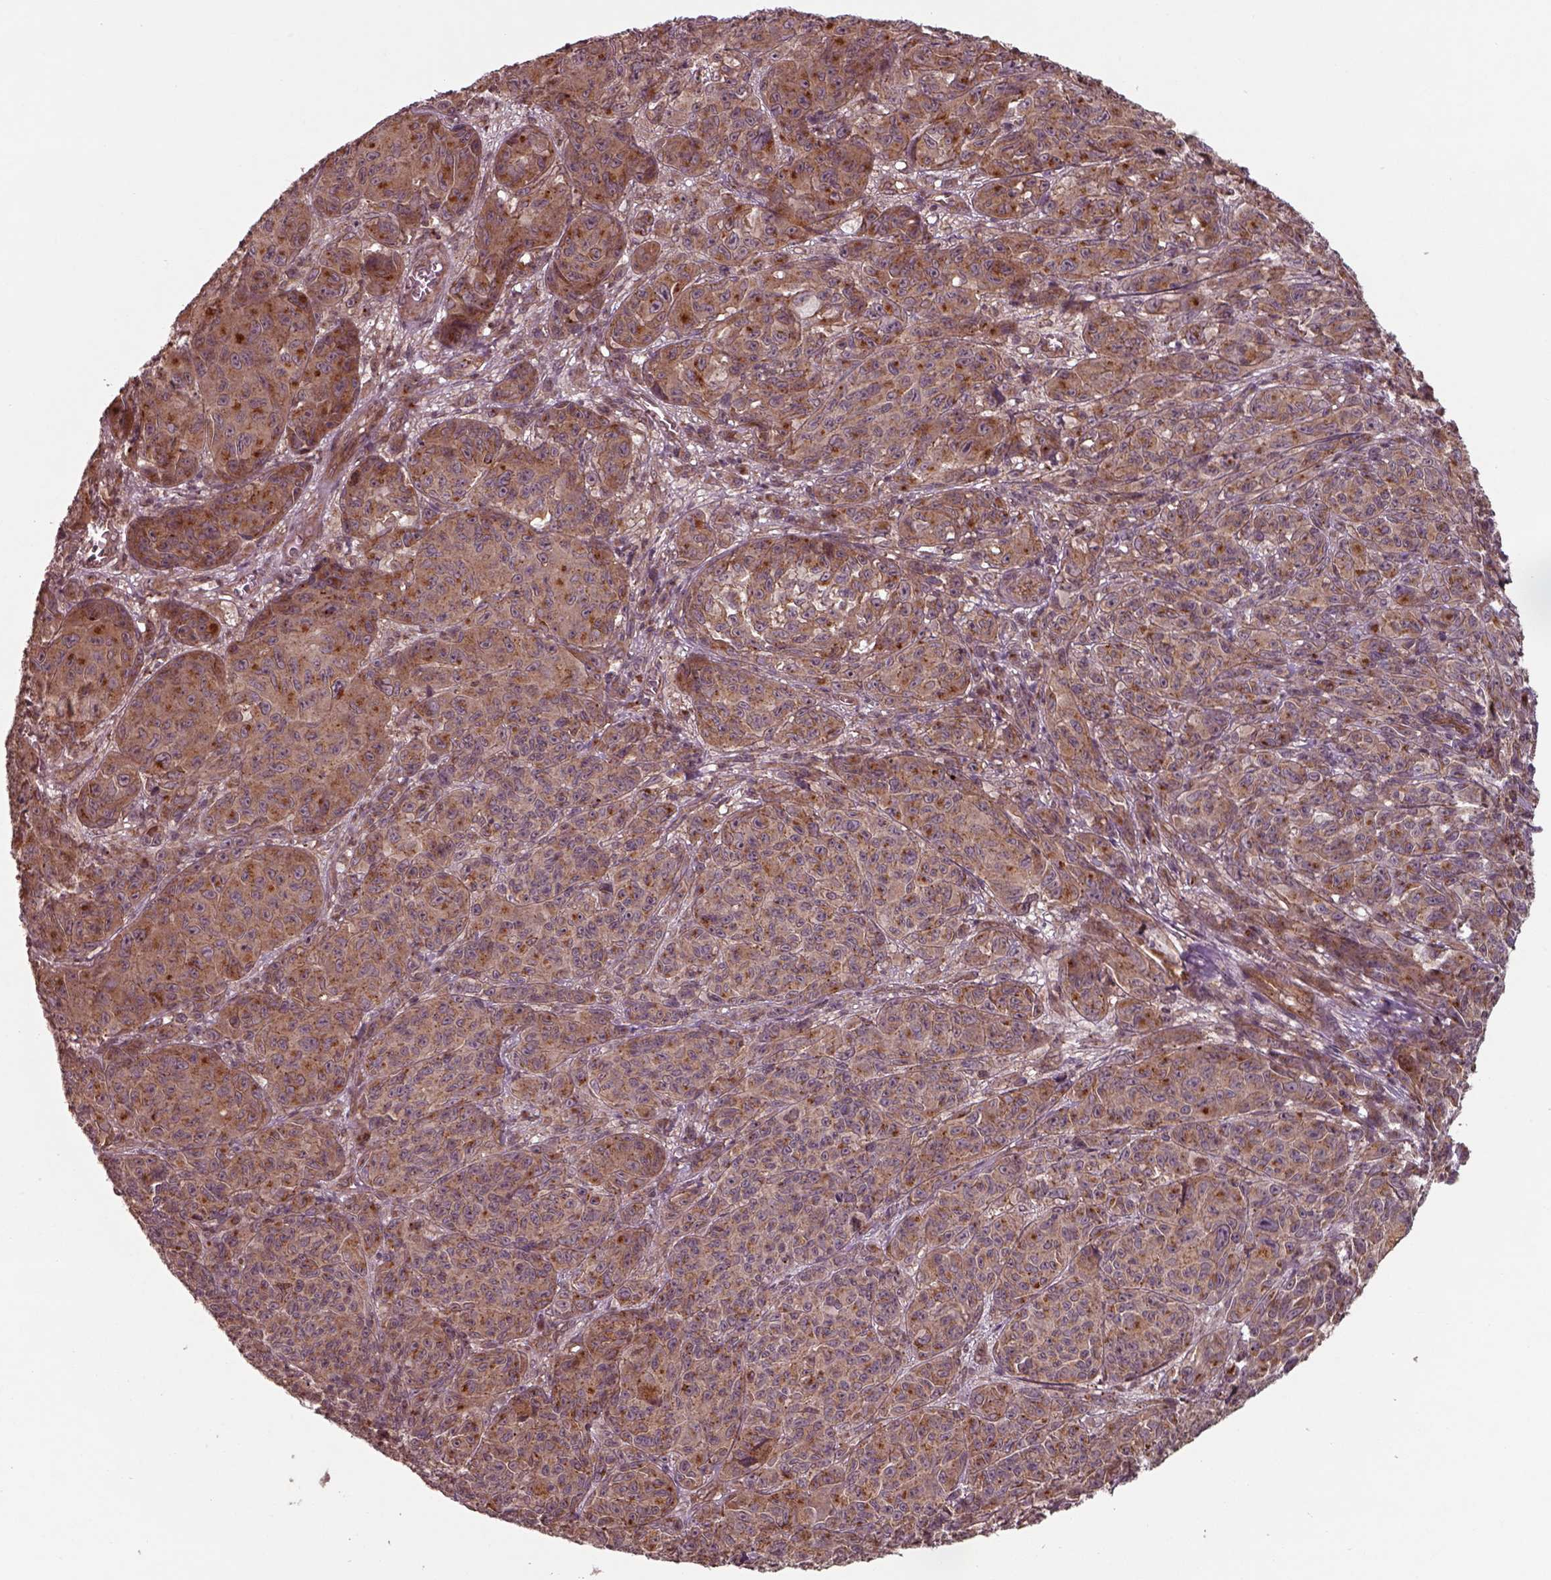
{"staining": {"intensity": "moderate", "quantity": ">75%", "location": "cytoplasmic/membranous"}, "tissue": "melanoma", "cell_type": "Tumor cells", "image_type": "cancer", "snomed": [{"axis": "morphology", "description": "Malignant melanoma, NOS"}, {"axis": "topography", "description": "Vulva, labia, clitoris and Bartholin´s gland, NO"}], "caption": "Immunohistochemistry photomicrograph of human melanoma stained for a protein (brown), which exhibits medium levels of moderate cytoplasmic/membranous positivity in approximately >75% of tumor cells.", "gene": "CHMP3", "patient": {"sex": "female", "age": 75}}